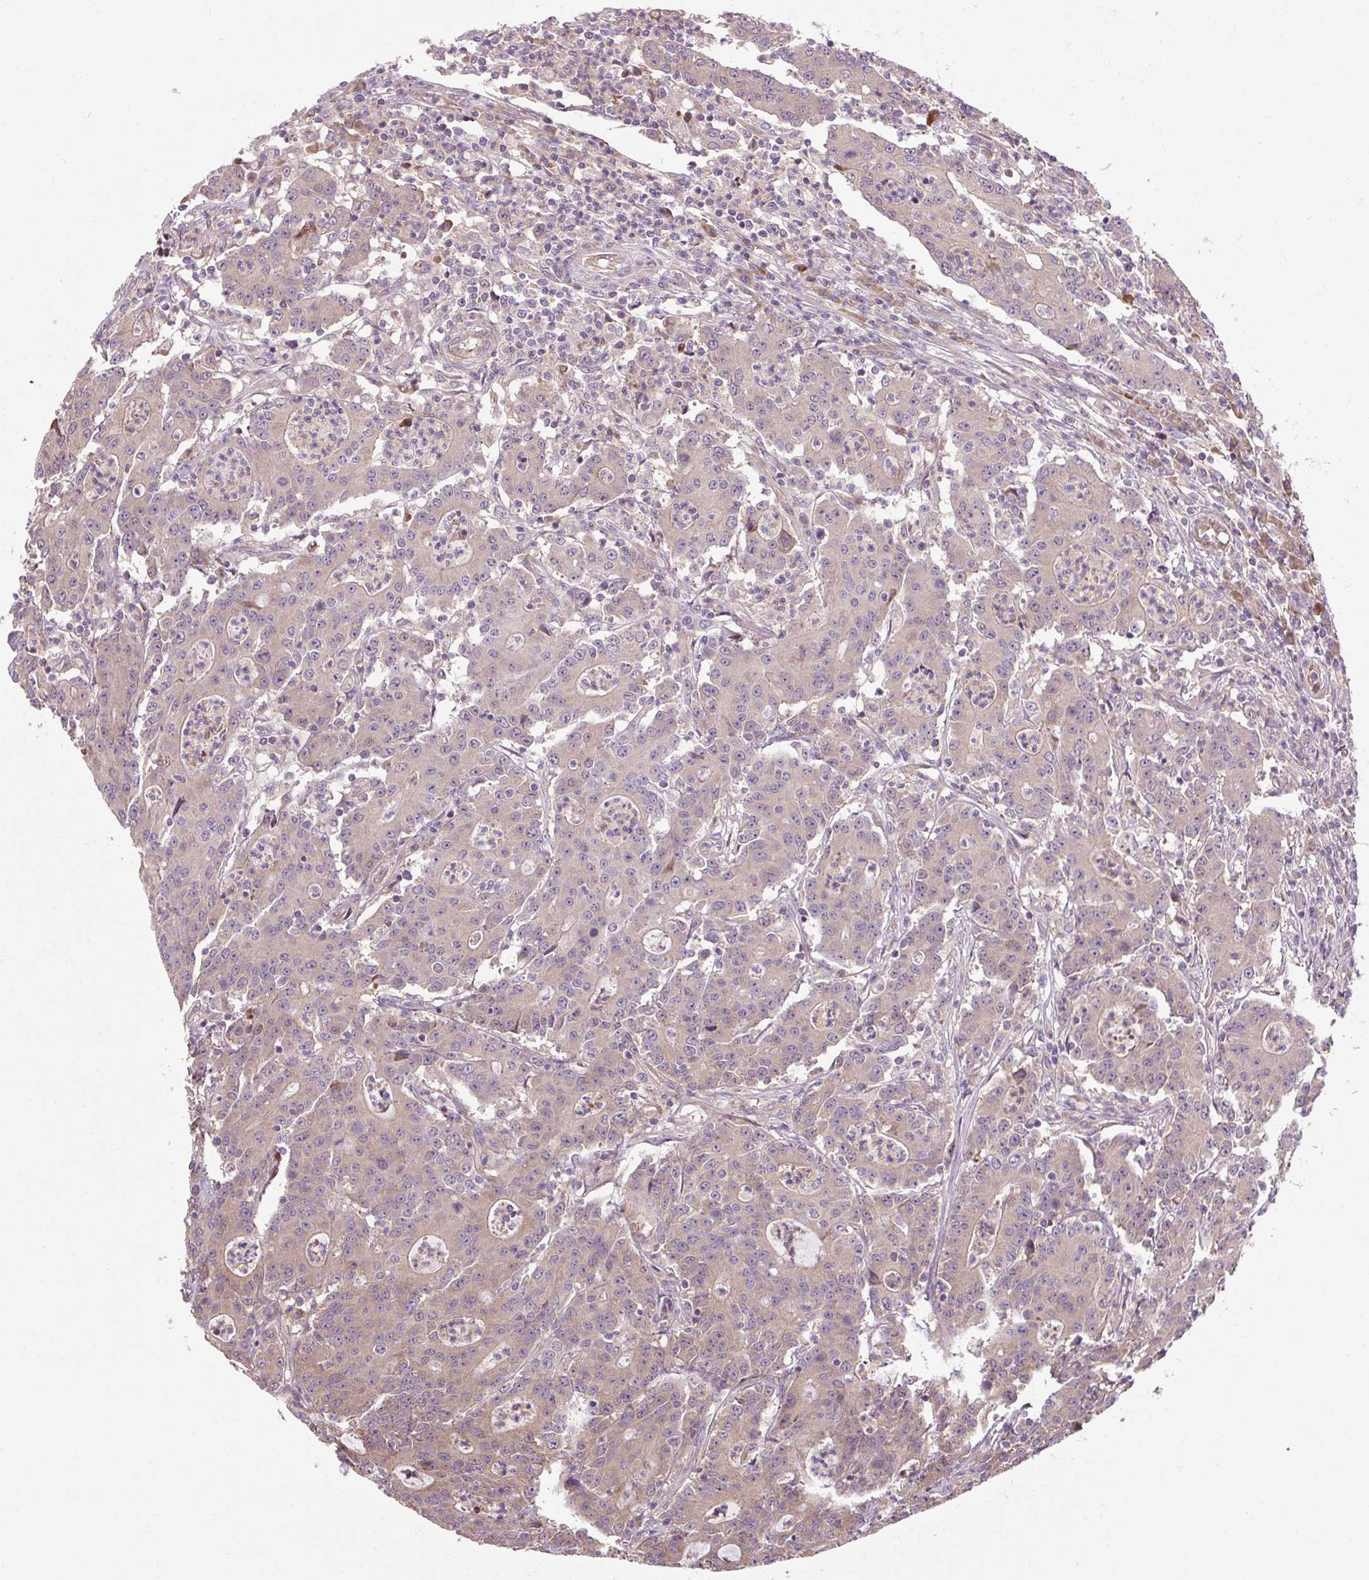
{"staining": {"intensity": "weak", "quantity": "25%-75%", "location": "cytoplasmic/membranous"}, "tissue": "colorectal cancer", "cell_type": "Tumor cells", "image_type": "cancer", "snomed": [{"axis": "morphology", "description": "Adenocarcinoma, NOS"}, {"axis": "topography", "description": "Colon"}], "caption": "Immunohistochemical staining of colorectal cancer (adenocarcinoma) demonstrates low levels of weak cytoplasmic/membranous positivity in approximately 25%-75% of tumor cells. (DAB = brown stain, brightfield microscopy at high magnification).", "gene": "FLRT1", "patient": {"sex": "male", "age": 83}}